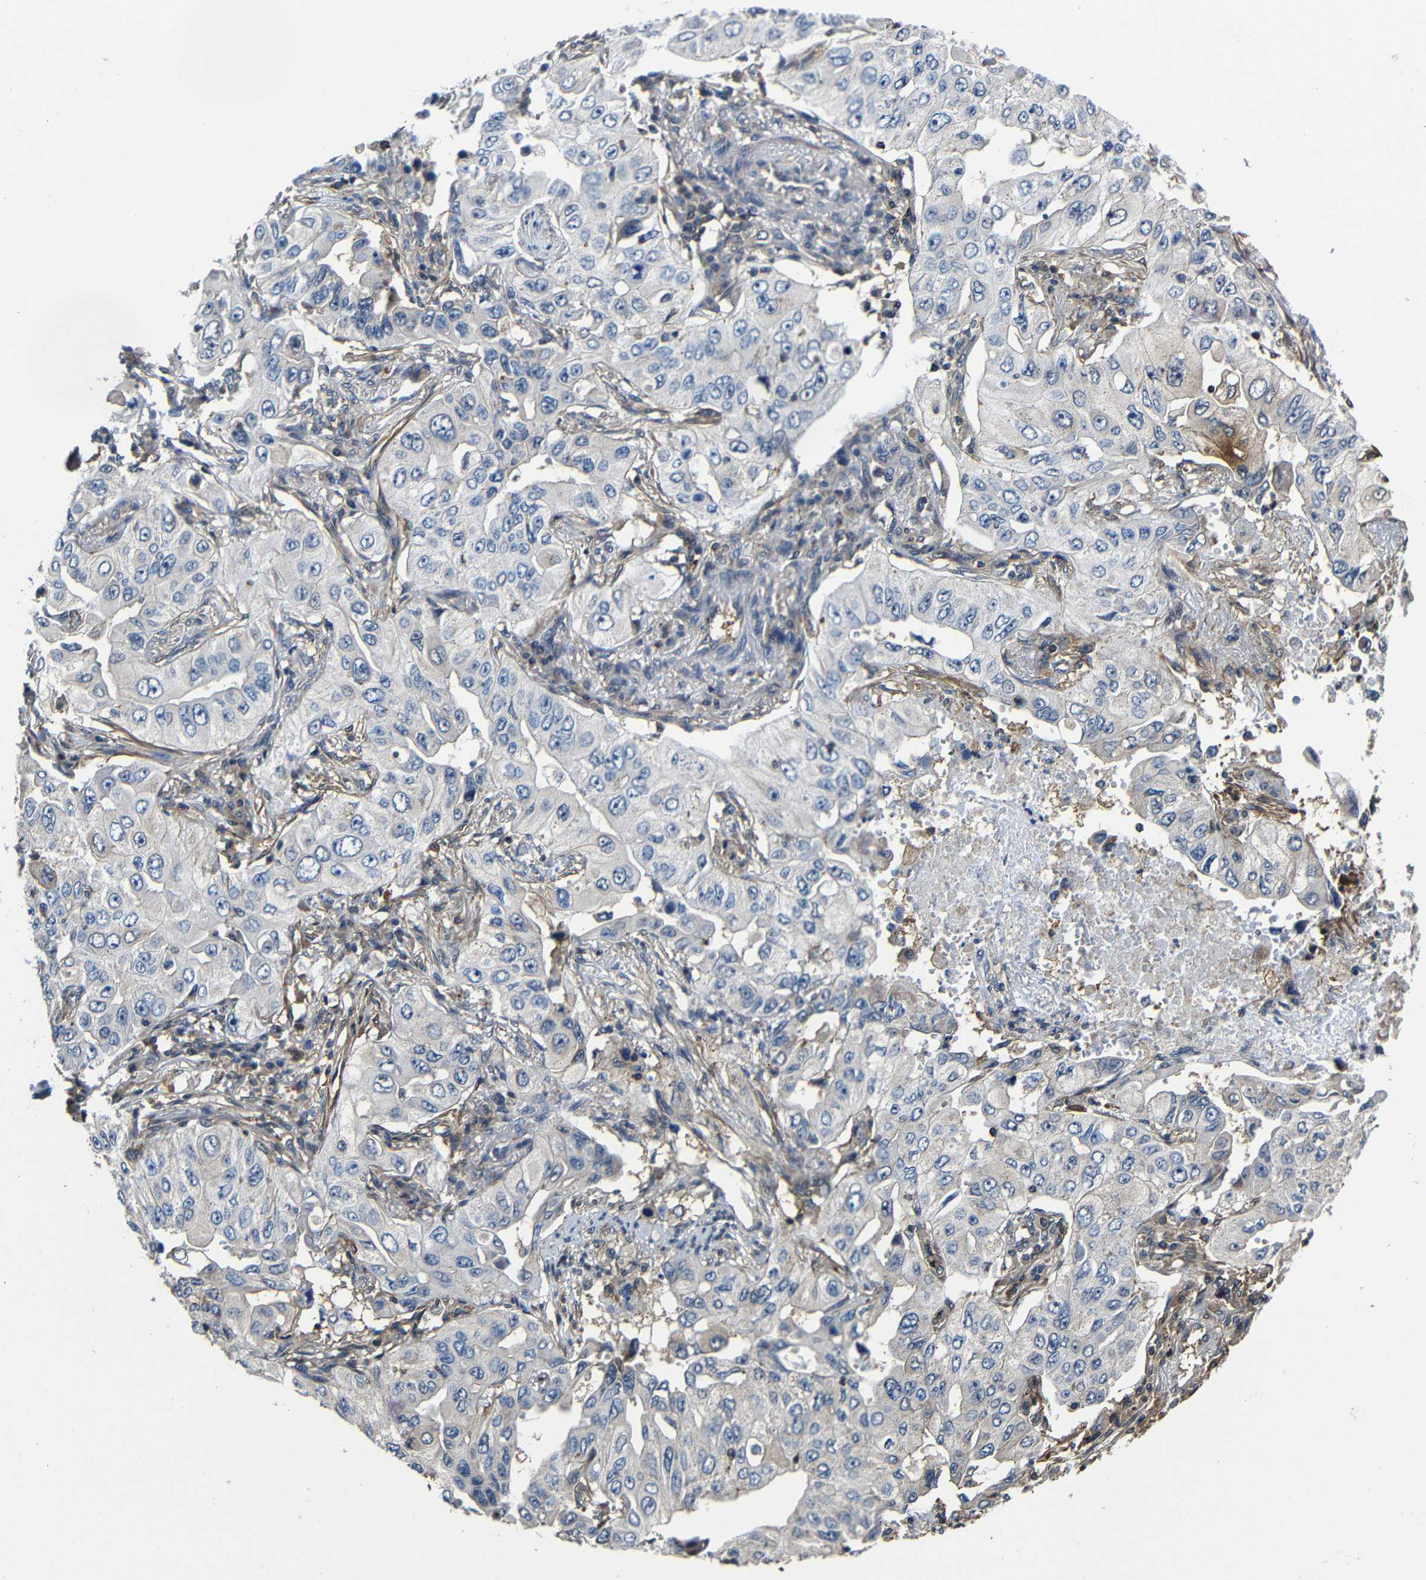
{"staining": {"intensity": "negative", "quantity": "none", "location": "none"}, "tissue": "lung cancer", "cell_type": "Tumor cells", "image_type": "cancer", "snomed": [{"axis": "morphology", "description": "Adenocarcinoma, NOS"}, {"axis": "topography", "description": "Lung"}], "caption": "The micrograph demonstrates no staining of tumor cells in adenocarcinoma (lung). (DAB (3,3'-diaminobenzidine) IHC with hematoxylin counter stain).", "gene": "GDI1", "patient": {"sex": "male", "age": 84}}